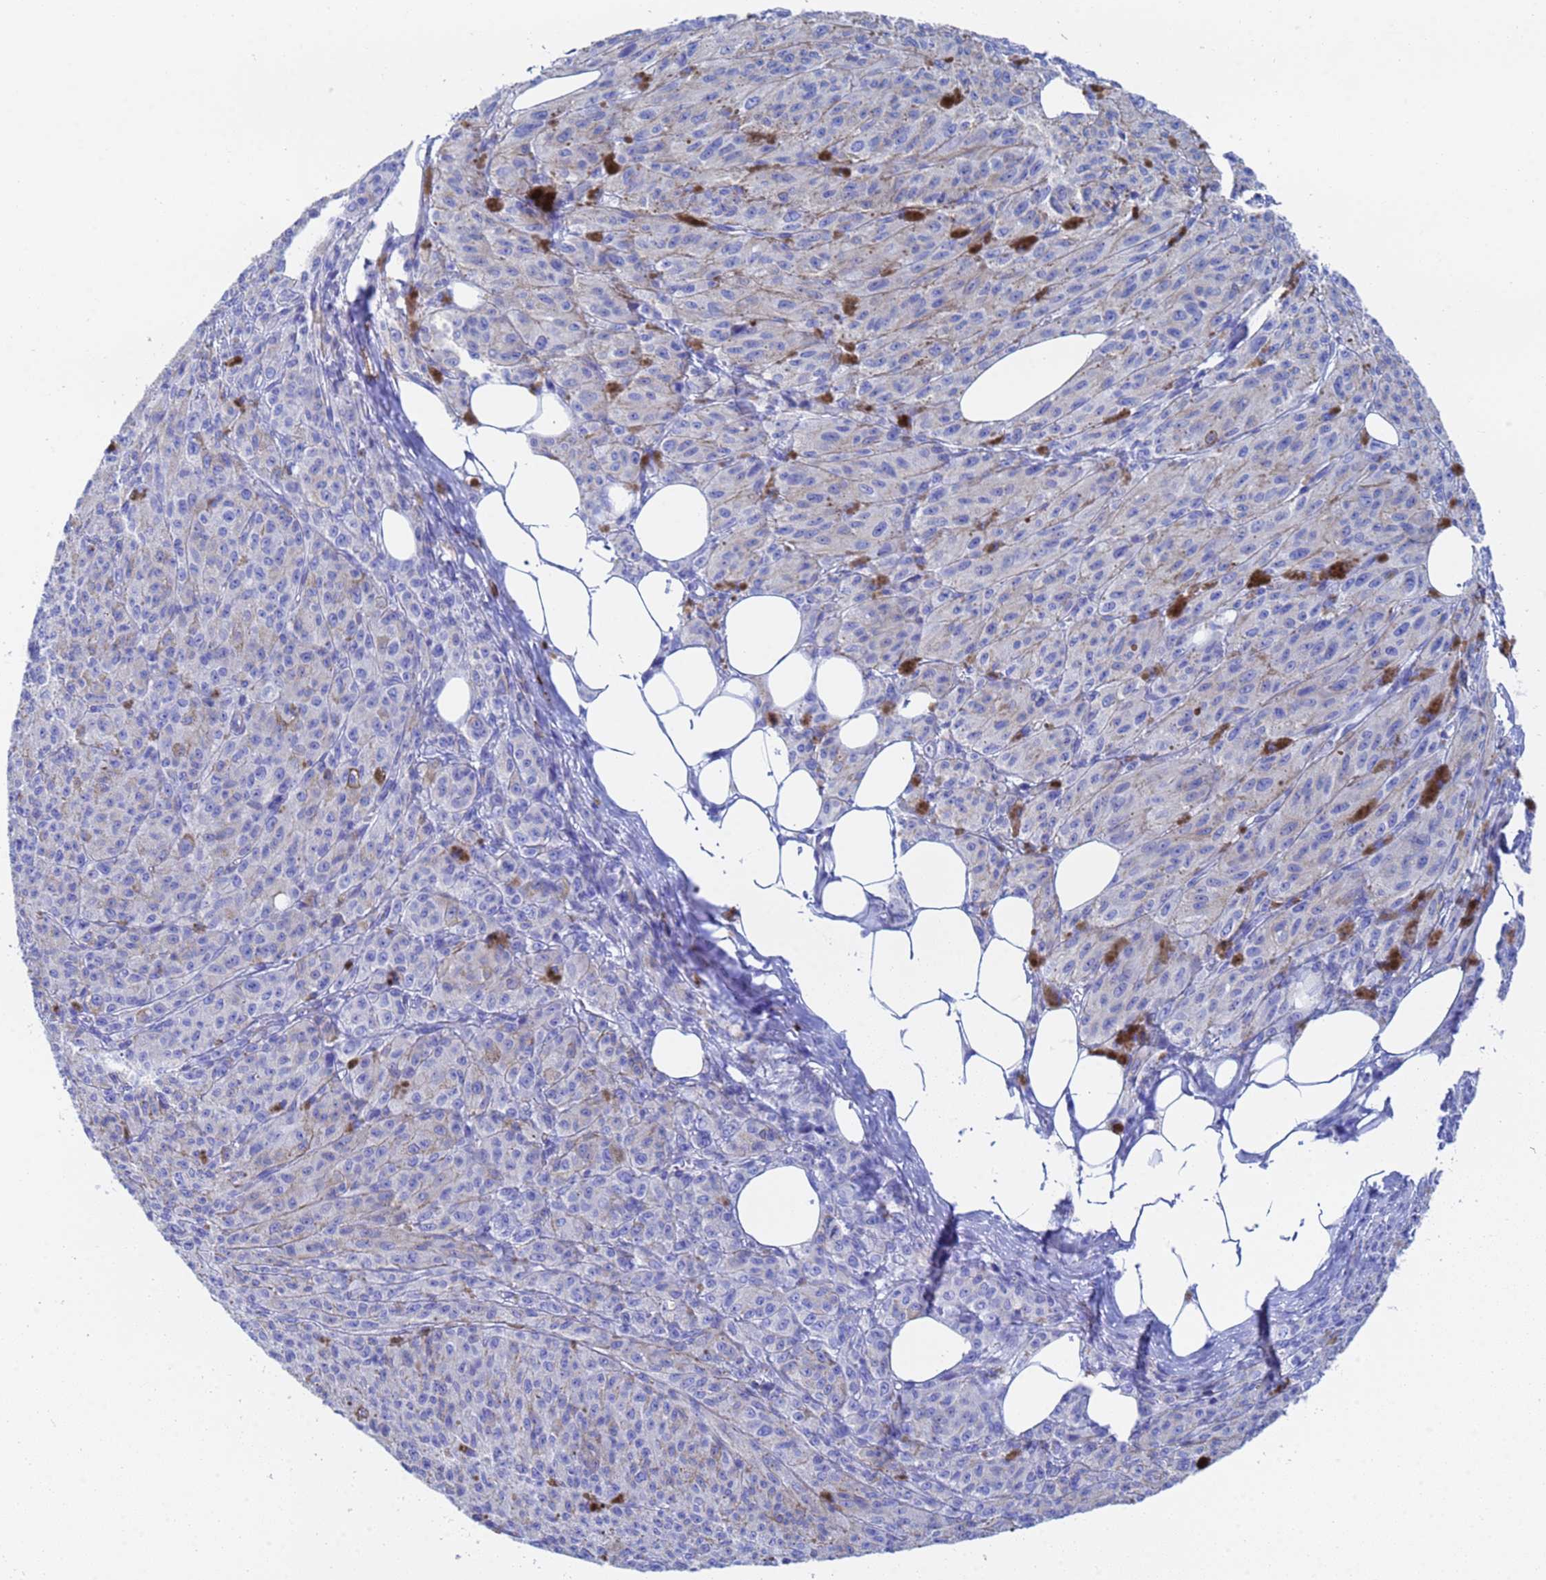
{"staining": {"intensity": "negative", "quantity": "none", "location": "none"}, "tissue": "melanoma", "cell_type": "Tumor cells", "image_type": "cancer", "snomed": [{"axis": "morphology", "description": "Malignant melanoma, NOS"}, {"axis": "topography", "description": "Skin"}], "caption": "IHC photomicrograph of neoplastic tissue: malignant melanoma stained with DAB exhibits no significant protein expression in tumor cells.", "gene": "CST4", "patient": {"sex": "female", "age": 52}}